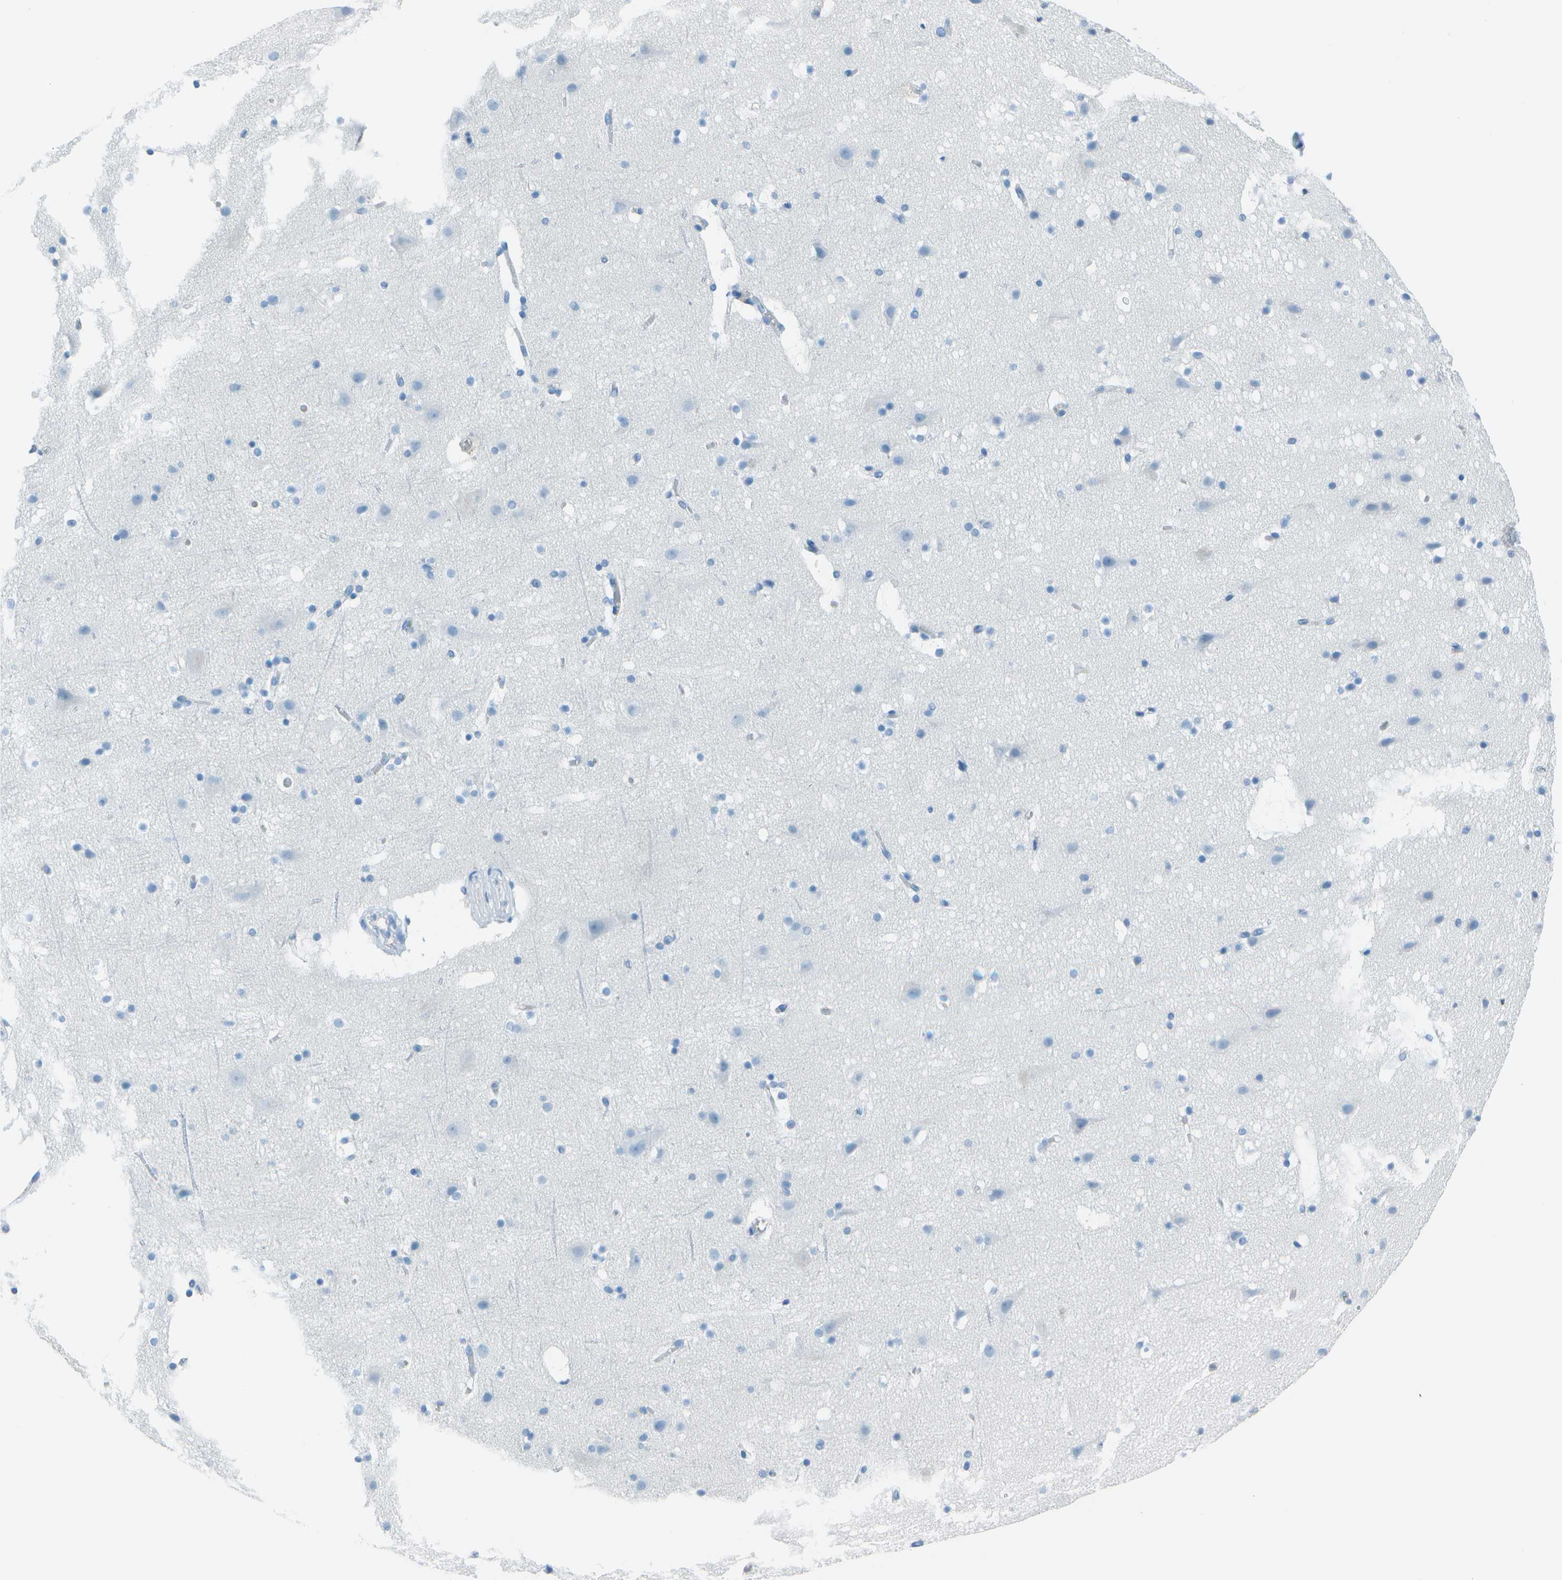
{"staining": {"intensity": "negative", "quantity": "none", "location": "none"}, "tissue": "cerebral cortex", "cell_type": "Endothelial cells", "image_type": "normal", "snomed": [{"axis": "morphology", "description": "Normal tissue, NOS"}, {"axis": "topography", "description": "Cerebral cortex"}], "caption": "Immunohistochemistry of unremarkable human cerebral cortex shows no expression in endothelial cells. The staining is performed using DAB (3,3'-diaminobenzidine) brown chromogen with nuclei counter-stained in using hematoxylin.", "gene": "ASL", "patient": {"sex": "male", "age": 45}}